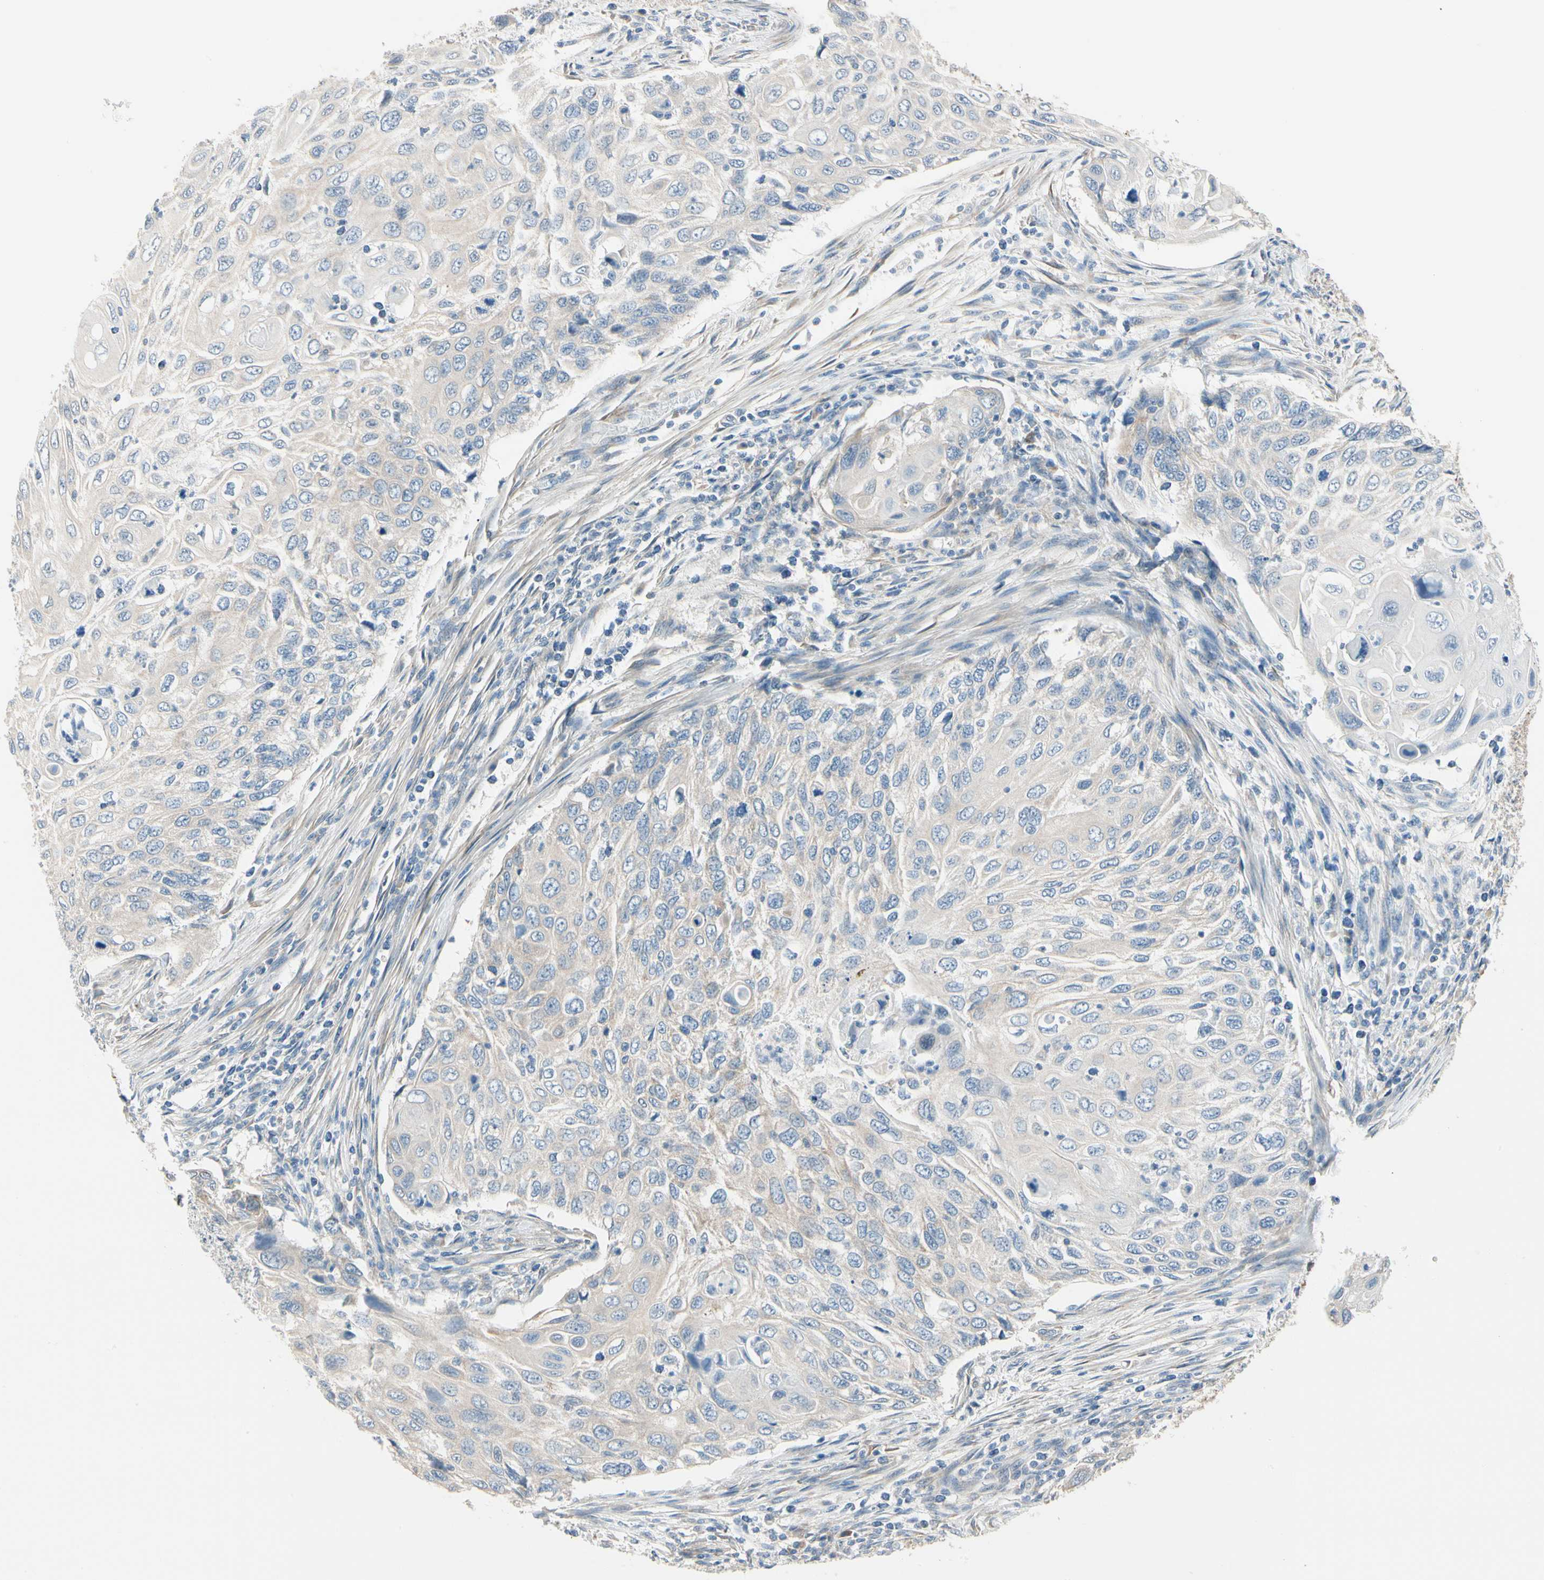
{"staining": {"intensity": "negative", "quantity": "none", "location": "none"}, "tissue": "cervical cancer", "cell_type": "Tumor cells", "image_type": "cancer", "snomed": [{"axis": "morphology", "description": "Squamous cell carcinoma, NOS"}, {"axis": "topography", "description": "Cervix"}], "caption": "DAB (3,3'-diaminobenzidine) immunohistochemical staining of human squamous cell carcinoma (cervical) displays no significant positivity in tumor cells.", "gene": "DUSP12", "patient": {"sex": "female", "age": 70}}